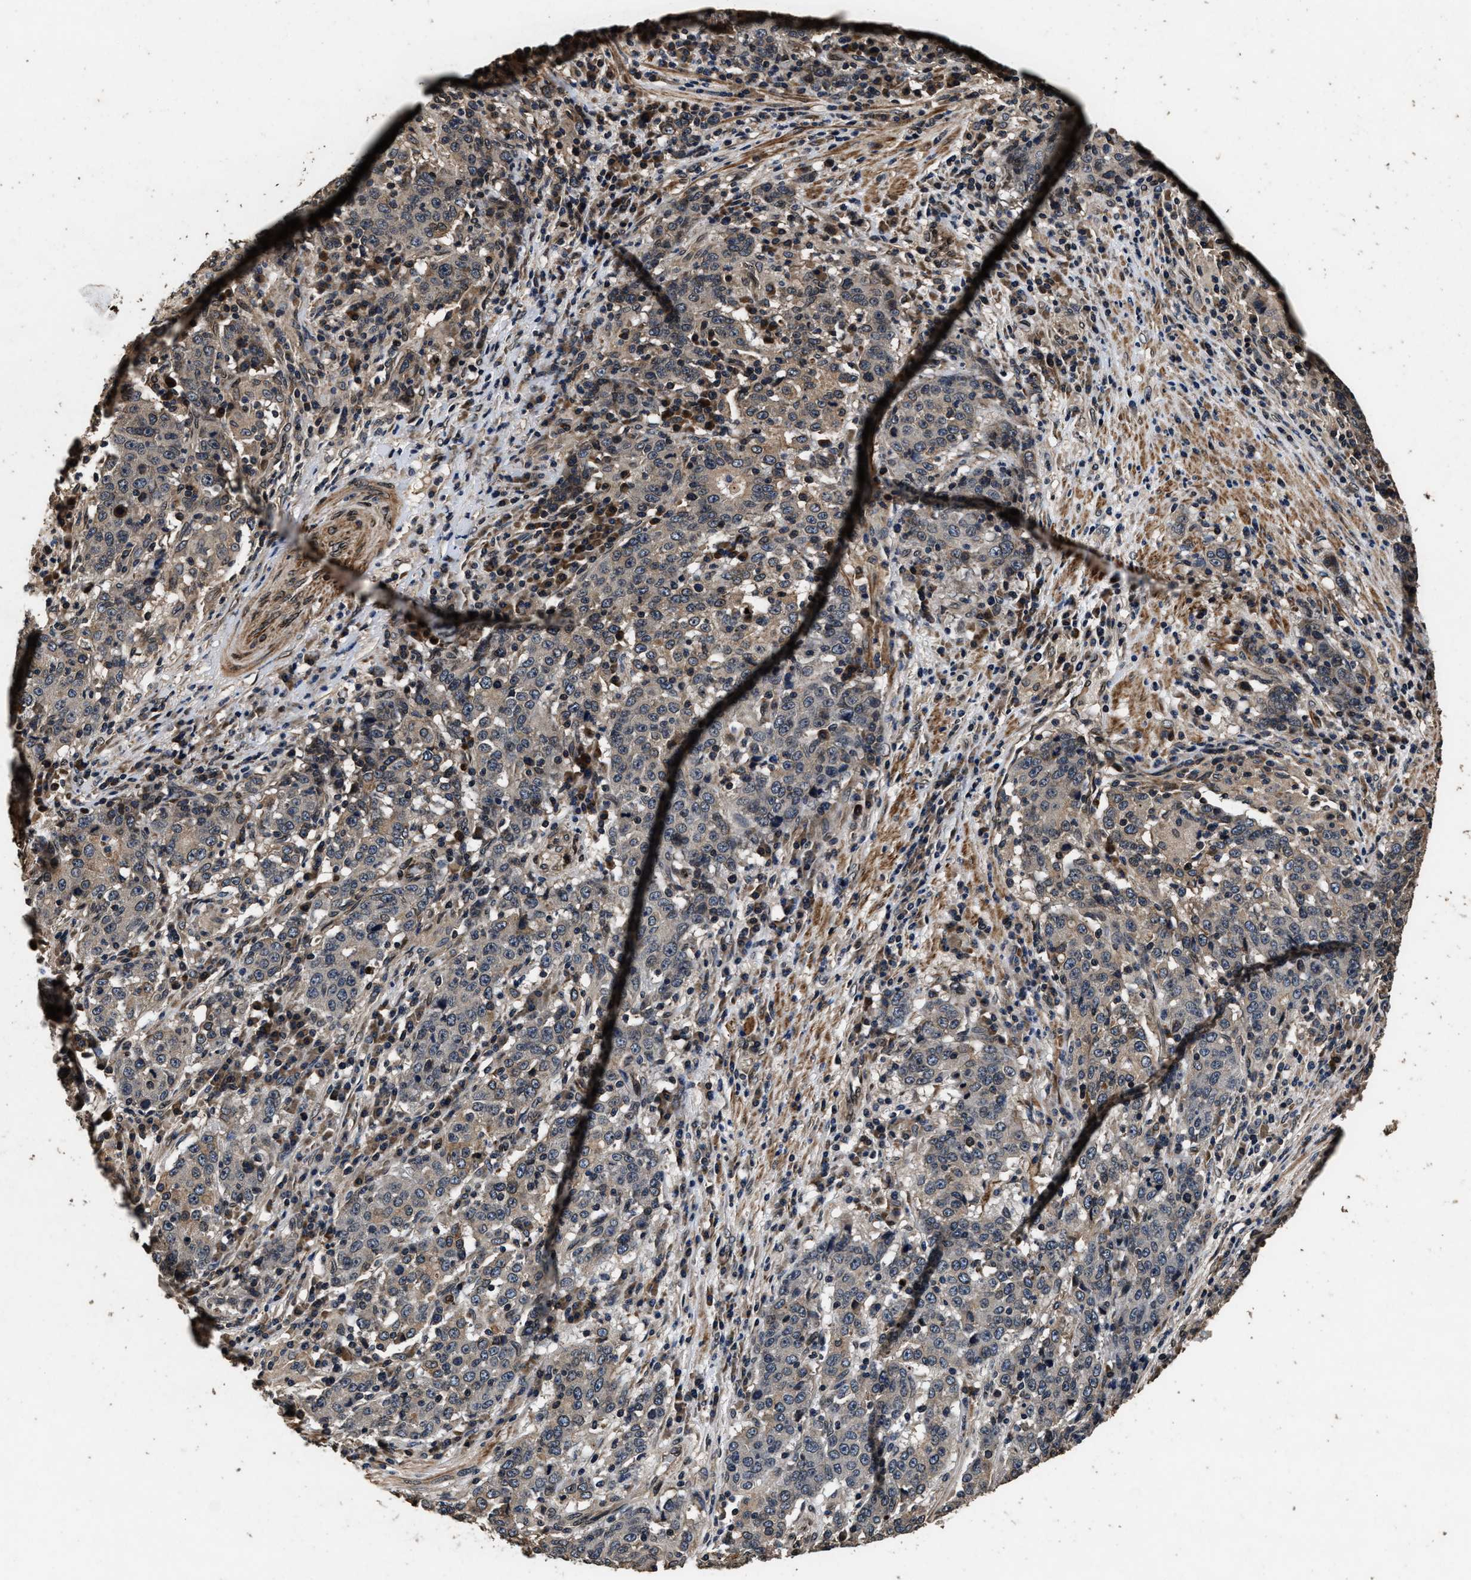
{"staining": {"intensity": "weak", "quantity": "25%-75%", "location": "cytoplasmic/membranous"}, "tissue": "stomach cancer", "cell_type": "Tumor cells", "image_type": "cancer", "snomed": [{"axis": "morphology", "description": "Adenocarcinoma, NOS"}, {"axis": "topography", "description": "Stomach"}], "caption": "Stomach cancer stained with a brown dye shows weak cytoplasmic/membranous positive positivity in approximately 25%-75% of tumor cells.", "gene": "ACCS", "patient": {"sex": "male", "age": 59}}